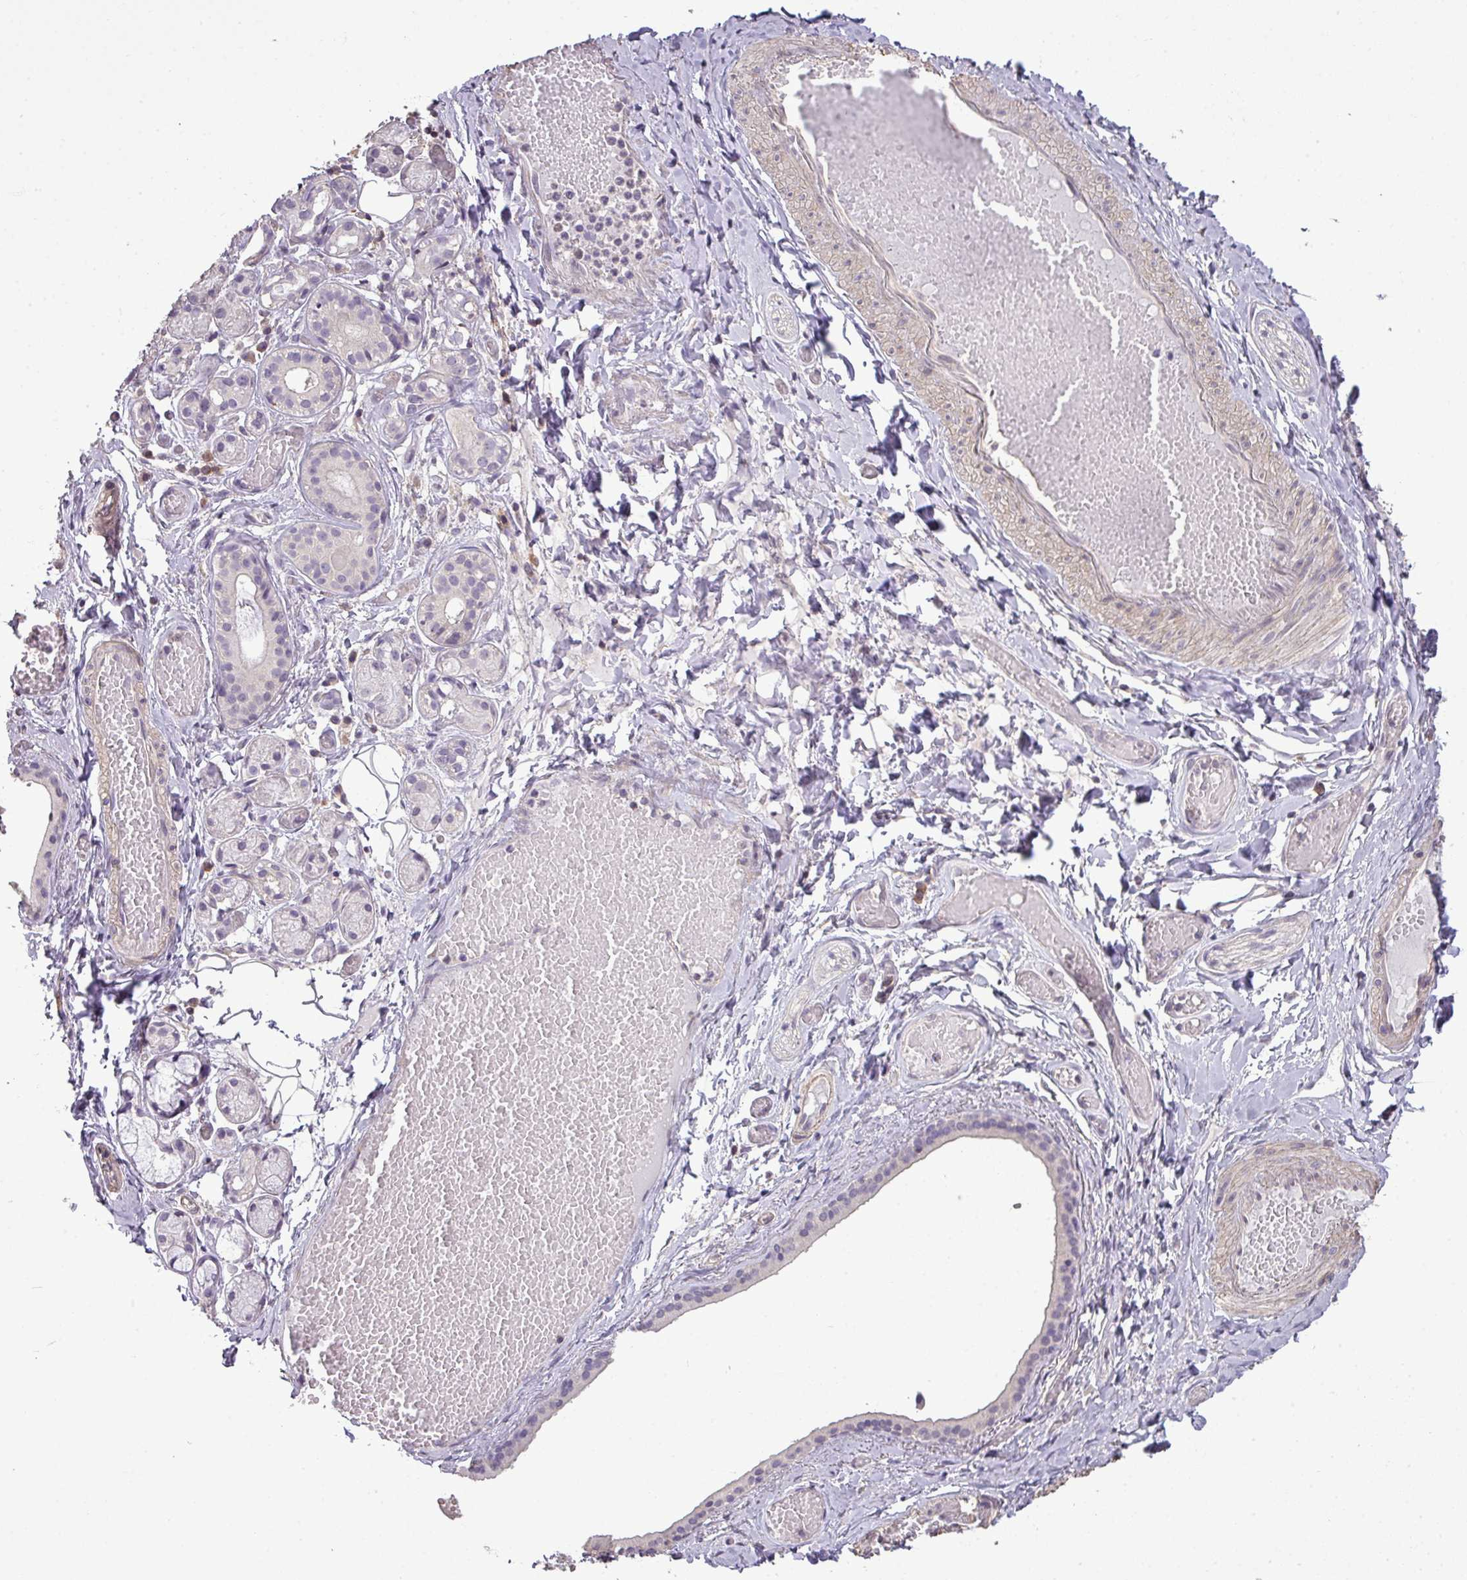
{"staining": {"intensity": "negative", "quantity": "none", "location": "none"}, "tissue": "salivary gland", "cell_type": "Glandular cells", "image_type": "normal", "snomed": [{"axis": "morphology", "description": "Normal tissue, NOS"}, {"axis": "topography", "description": "Salivary gland"}], "caption": "DAB immunohistochemical staining of benign human salivary gland displays no significant positivity in glandular cells.", "gene": "LY9", "patient": {"sex": "male", "age": 82}}